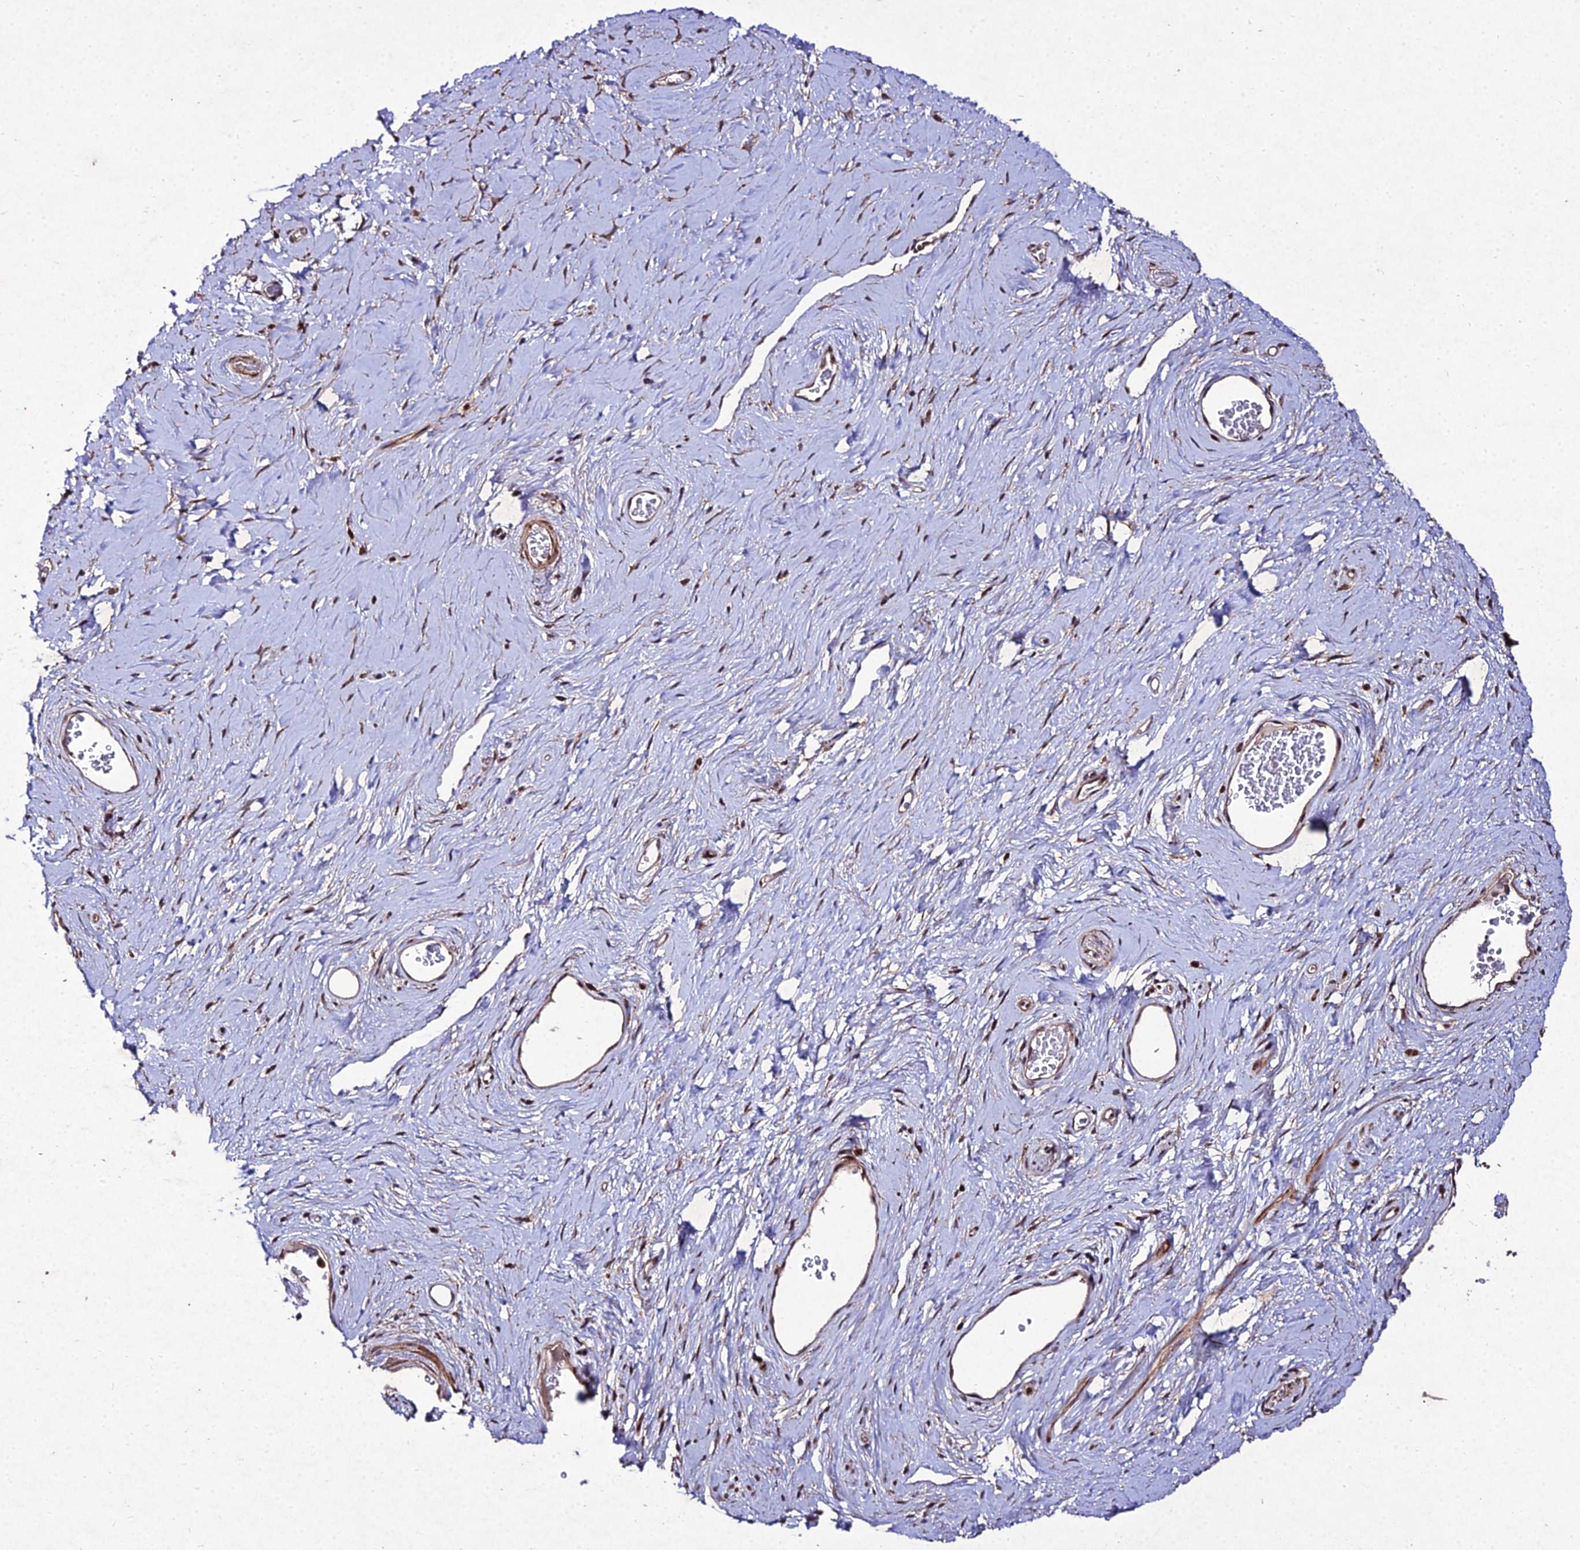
{"staining": {"intensity": "strong", "quantity": ">75%", "location": "cytoplasmic/membranous,nuclear"}, "tissue": "adipose tissue", "cell_type": "Adipocytes", "image_type": "normal", "snomed": [{"axis": "morphology", "description": "Normal tissue, NOS"}, {"axis": "morphology", "description": "Adenocarcinoma, NOS"}, {"axis": "topography", "description": "Rectum"}, {"axis": "topography", "description": "Vagina"}, {"axis": "topography", "description": "Peripheral nerve tissue"}], "caption": "Adipose tissue was stained to show a protein in brown. There is high levels of strong cytoplasmic/membranous,nuclear positivity in approximately >75% of adipocytes. The staining was performed using DAB, with brown indicating positive protein expression. Nuclei are stained blue with hematoxylin.", "gene": "ZNF766", "patient": {"sex": "female", "age": 71}}